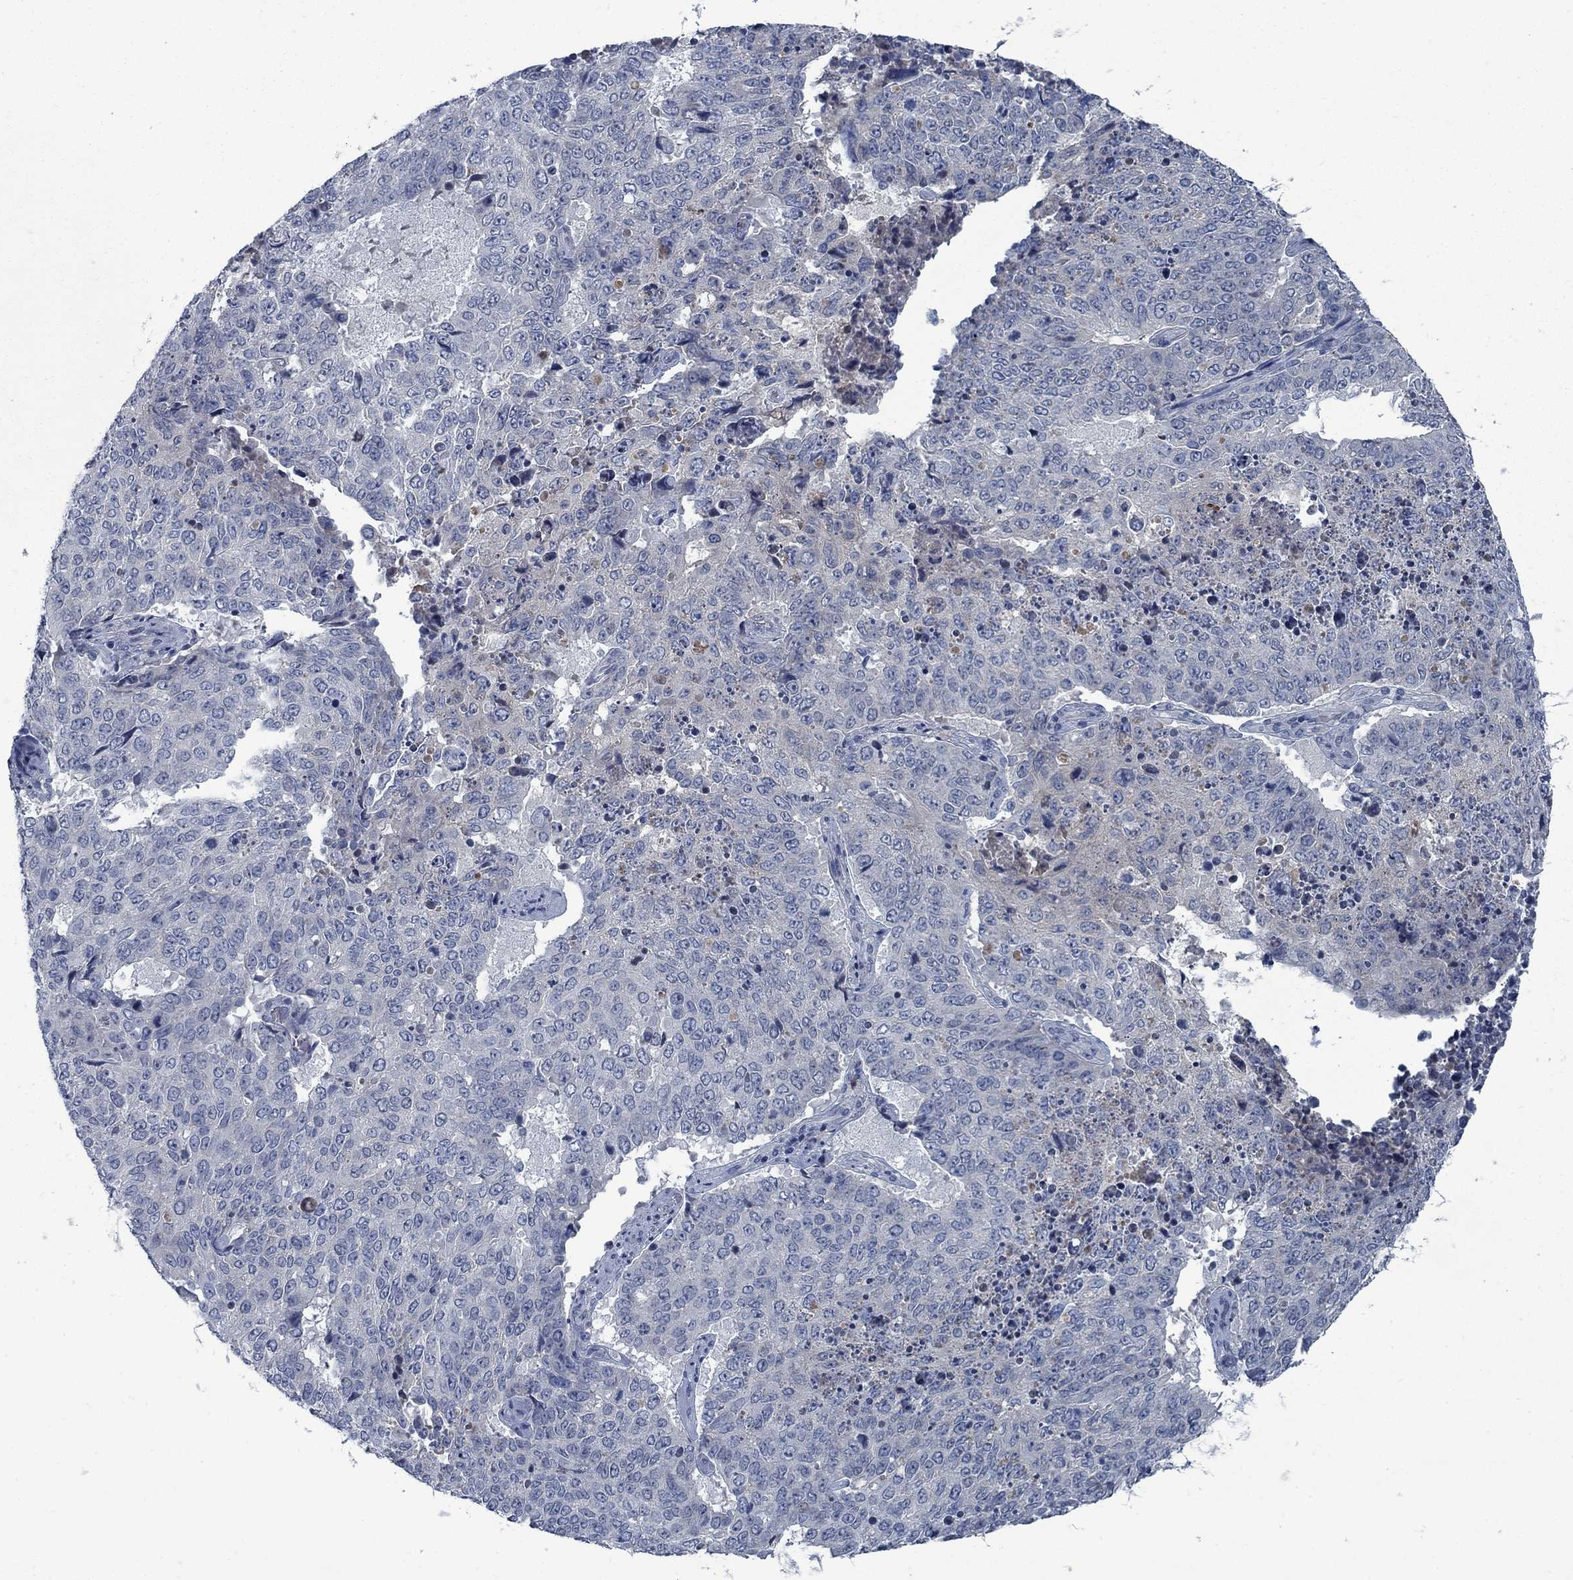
{"staining": {"intensity": "negative", "quantity": "none", "location": "none"}, "tissue": "lung cancer", "cell_type": "Tumor cells", "image_type": "cancer", "snomed": [{"axis": "morphology", "description": "Normal tissue, NOS"}, {"axis": "morphology", "description": "Squamous cell carcinoma, NOS"}, {"axis": "topography", "description": "Bronchus"}, {"axis": "topography", "description": "Lung"}], "caption": "IHC of human lung cancer (squamous cell carcinoma) demonstrates no positivity in tumor cells.", "gene": "PNMA8A", "patient": {"sex": "male", "age": 64}}